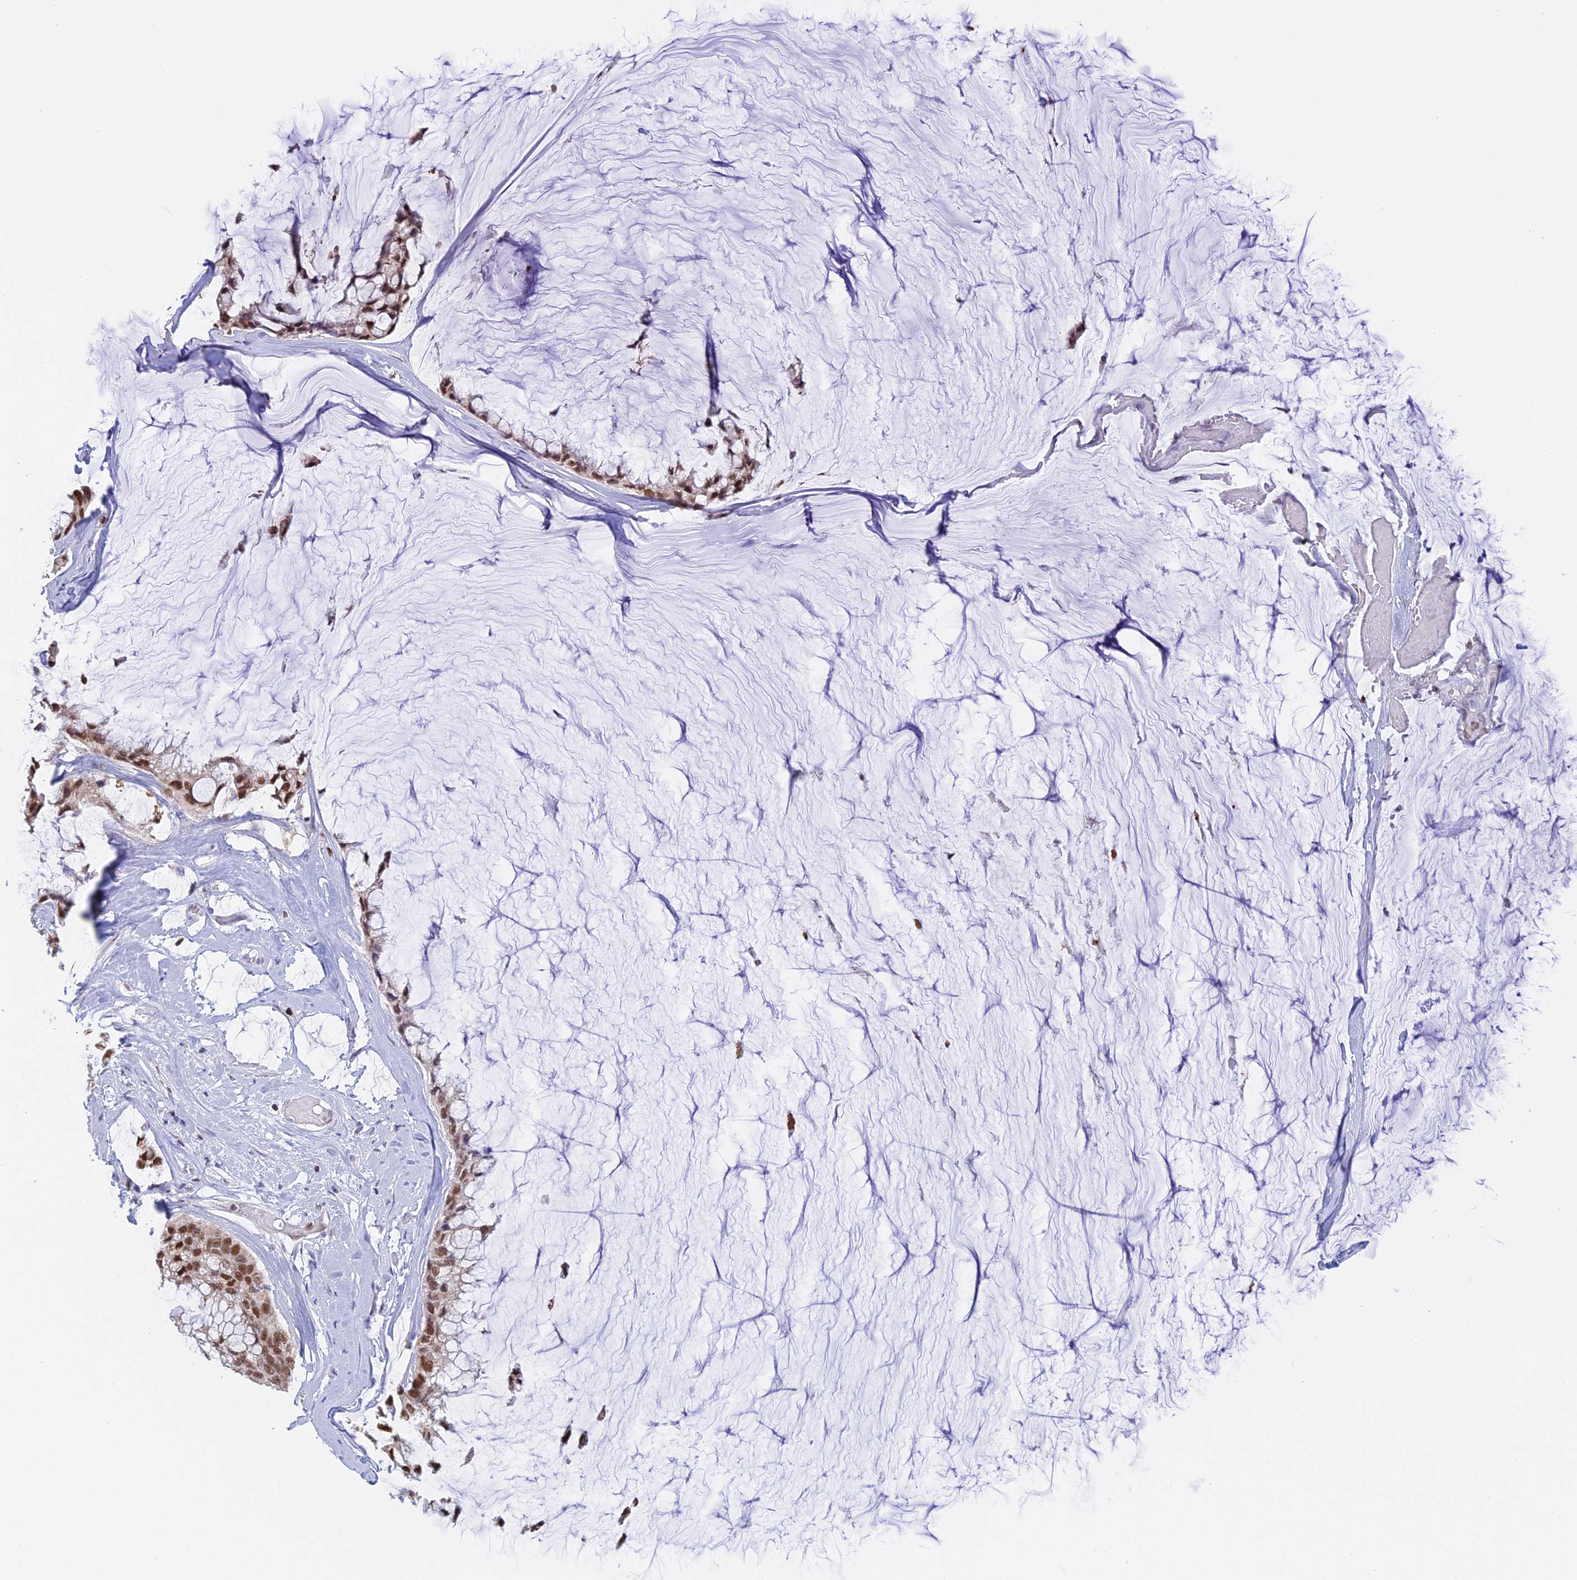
{"staining": {"intensity": "moderate", "quantity": ">75%", "location": "nuclear"}, "tissue": "ovarian cancer", "cell_type": "Tumor cells", "image_type": "cancer", "snomed": [{"axis": "morphology", "description": "Cystadenocarcinoma, mucinous, NOS"}, {"axis": "topography", "description": "Ovary"}], "caption": "Immunohistochemical staining of ovarian mucinous cystadenocarcinoma displays medium levels of moderate nuclear protein expression in approximately >75% of tumor cells.", "gene": "IZUMO2", "patient": {"sex": "female", "age": 39}}